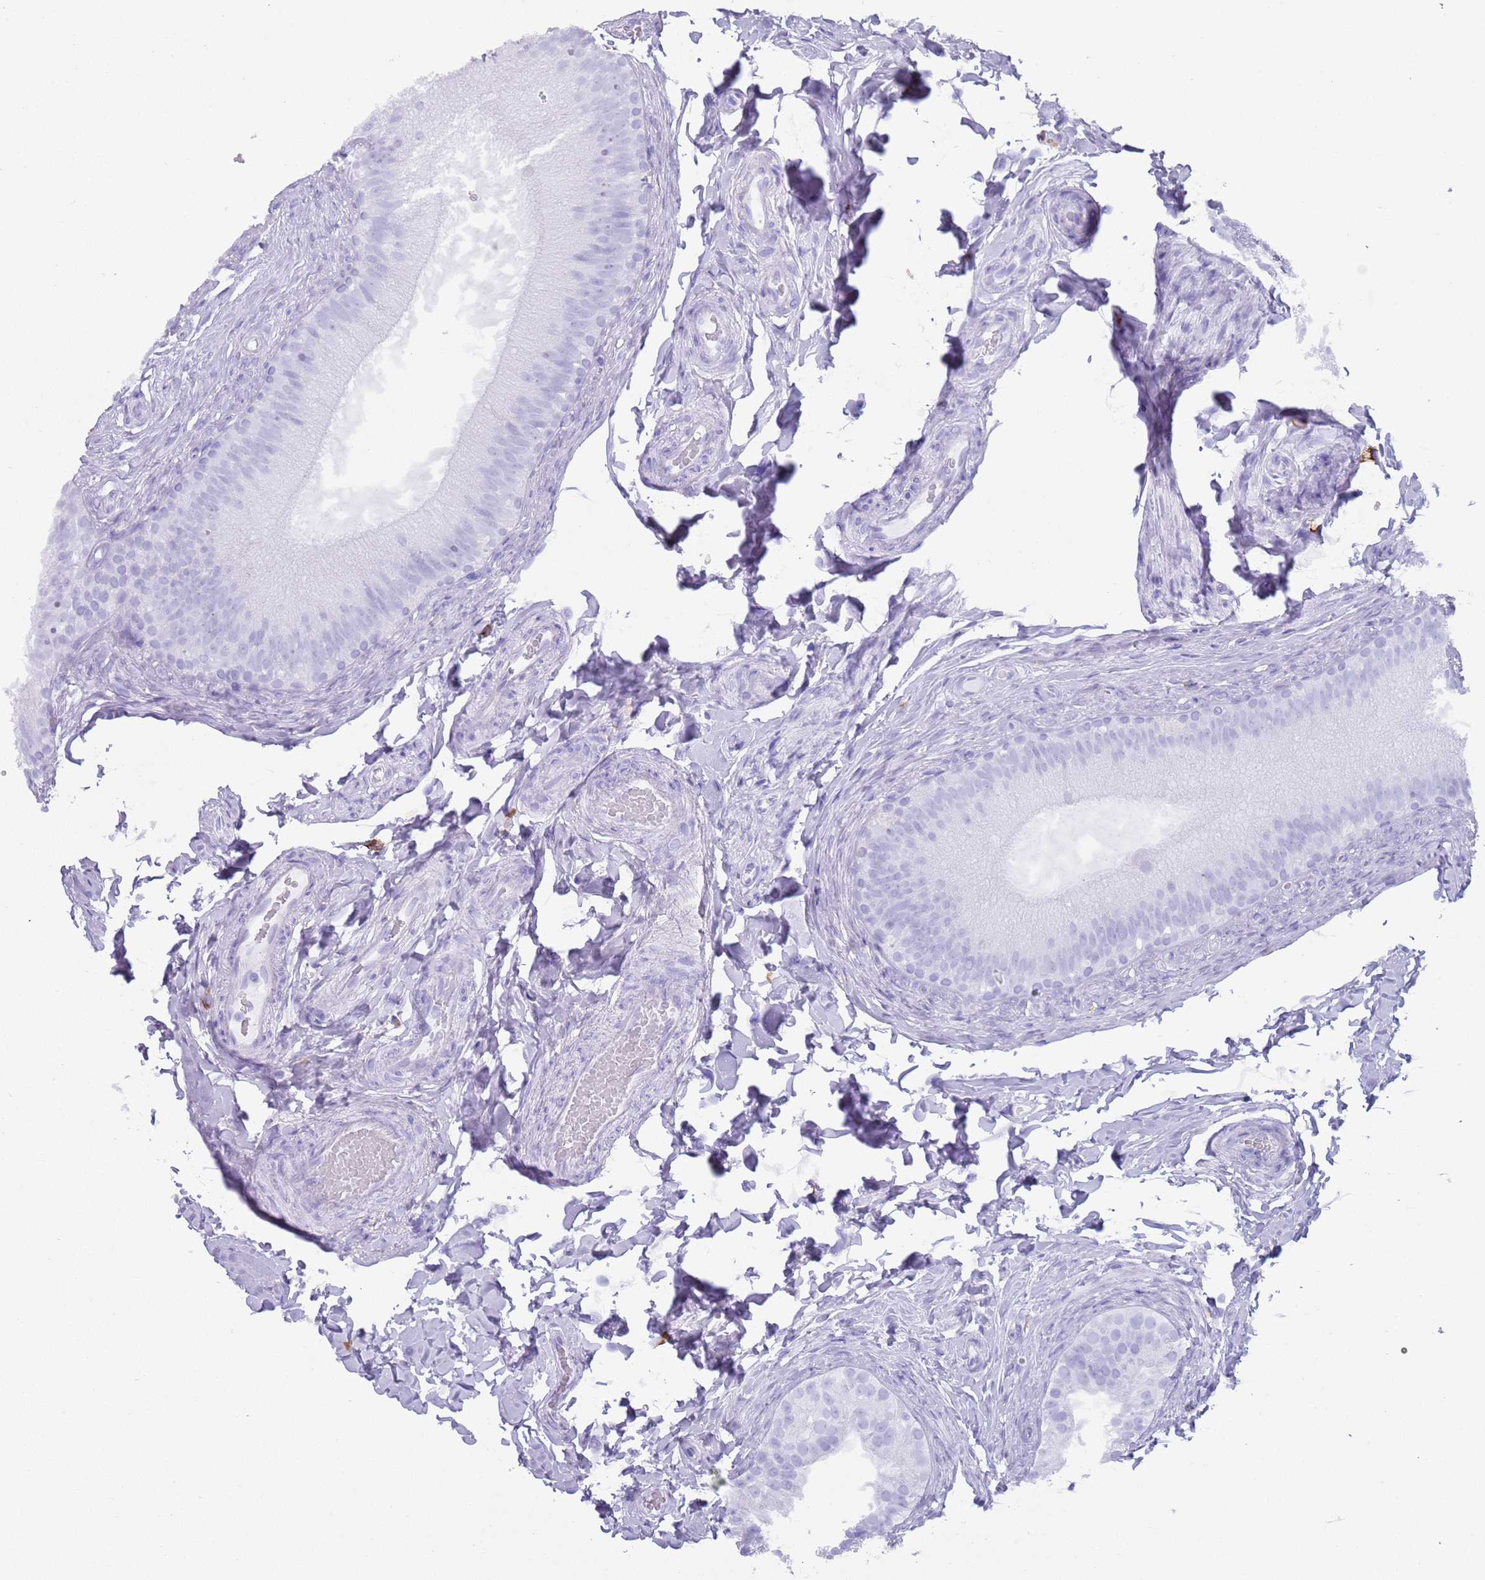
{"staining": {"intensity": "negative", "quantity": "none", "location": "none"}, "tissue": "epididymis", "cell_type": "Glandular cells", "image_type": "normal", "snomed": [{"axis": "morphology", "description": "Normal tissue, NOS"}, {"axis": "topography", "description": "Epididymis"}], "caption": "Glandular cells show no significant protein staining in normal epididymis.", "gene": "MYADML2", "patient": {"sex": "male", "age": 49}}